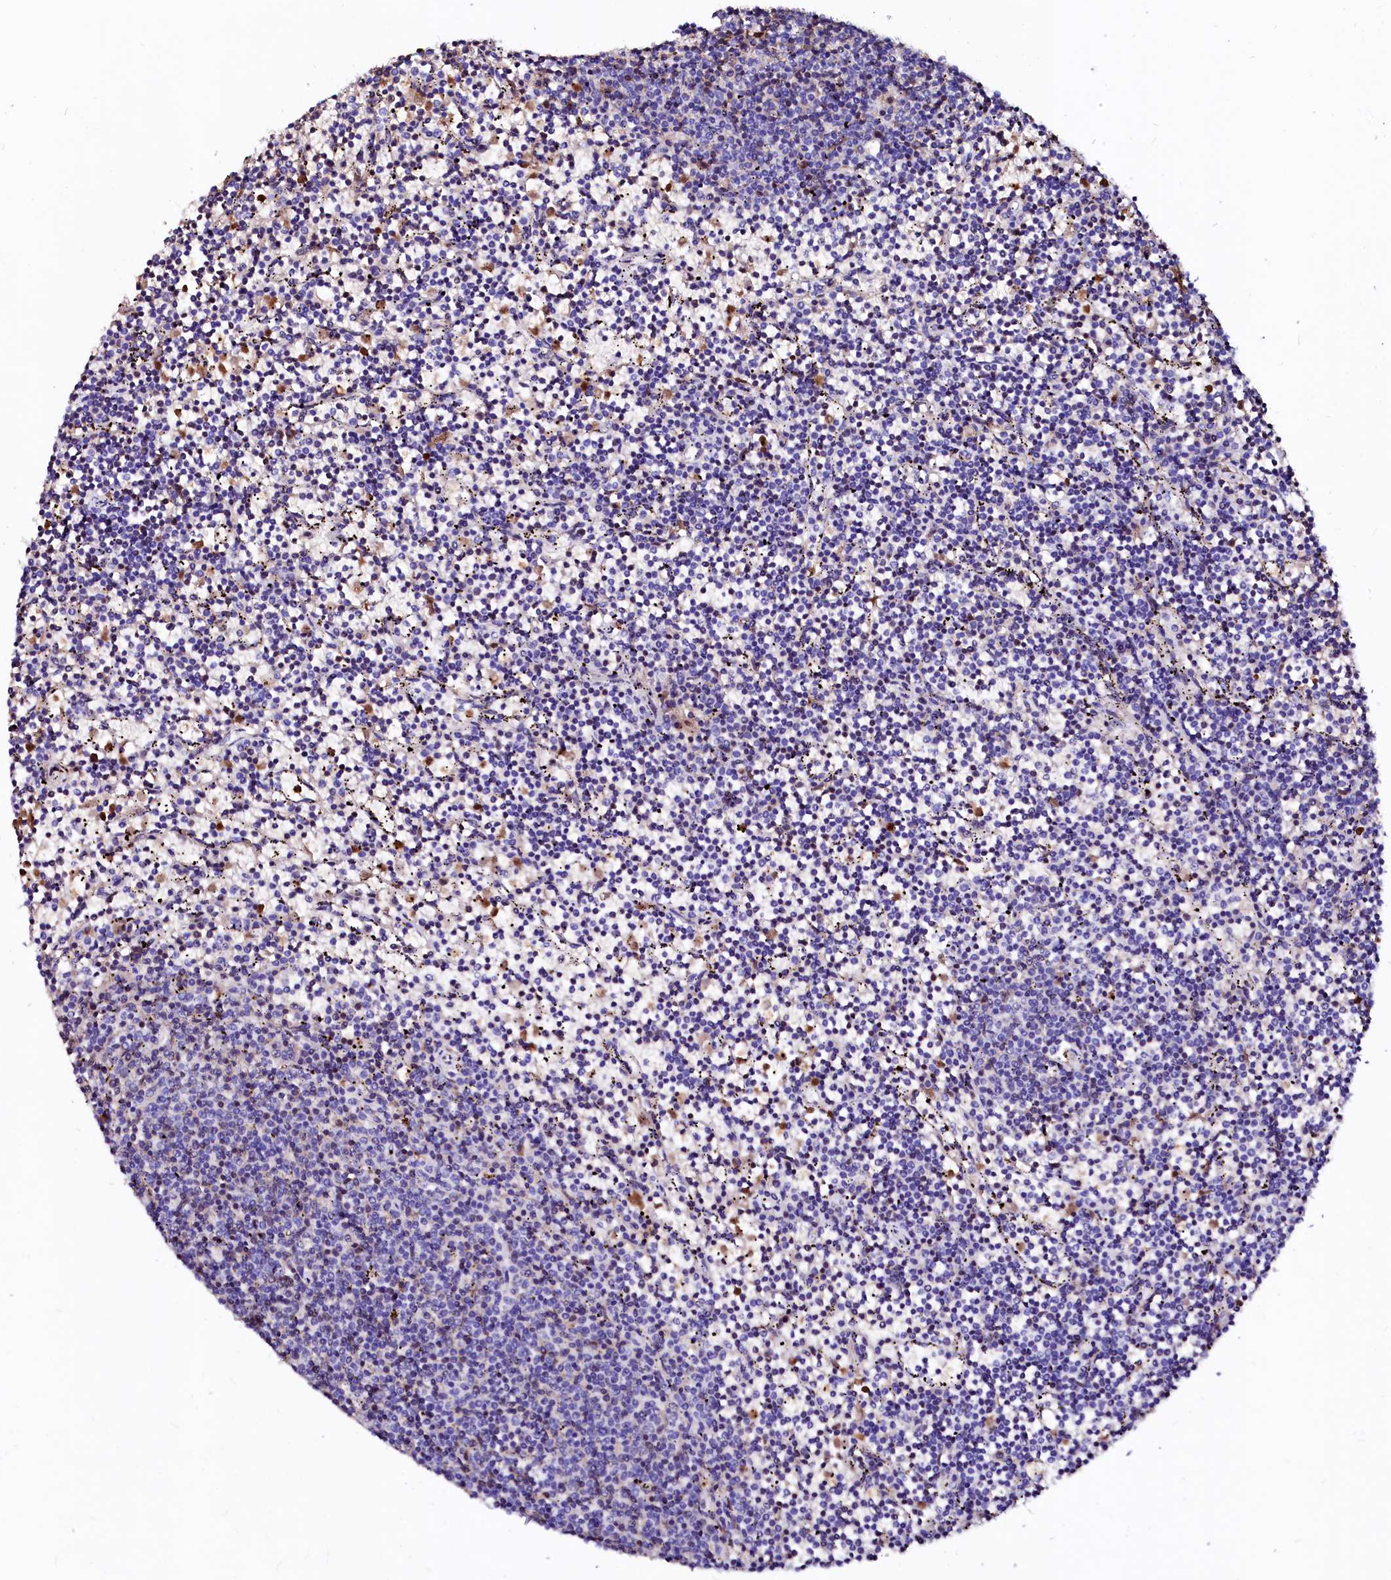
{"staining": {"intensity": "negative", "quantity": "none", "location": "none"}, "tissue": "lymphoma", "cell_type": "Tumor cells", "image_type": "cancer", "snomed": [{"axis": "morphology", "description": "Malignant lymphoma, non-Hodgkin's type, Low grade"}, {"axis": "topography", "description": "Spleen"}], "caption": "Protein analysis of lymphoma demonstrates no significant positivity in tumor cells.", "gene": "RAB27A", "patient": {"sex": "female", "age": 50}}